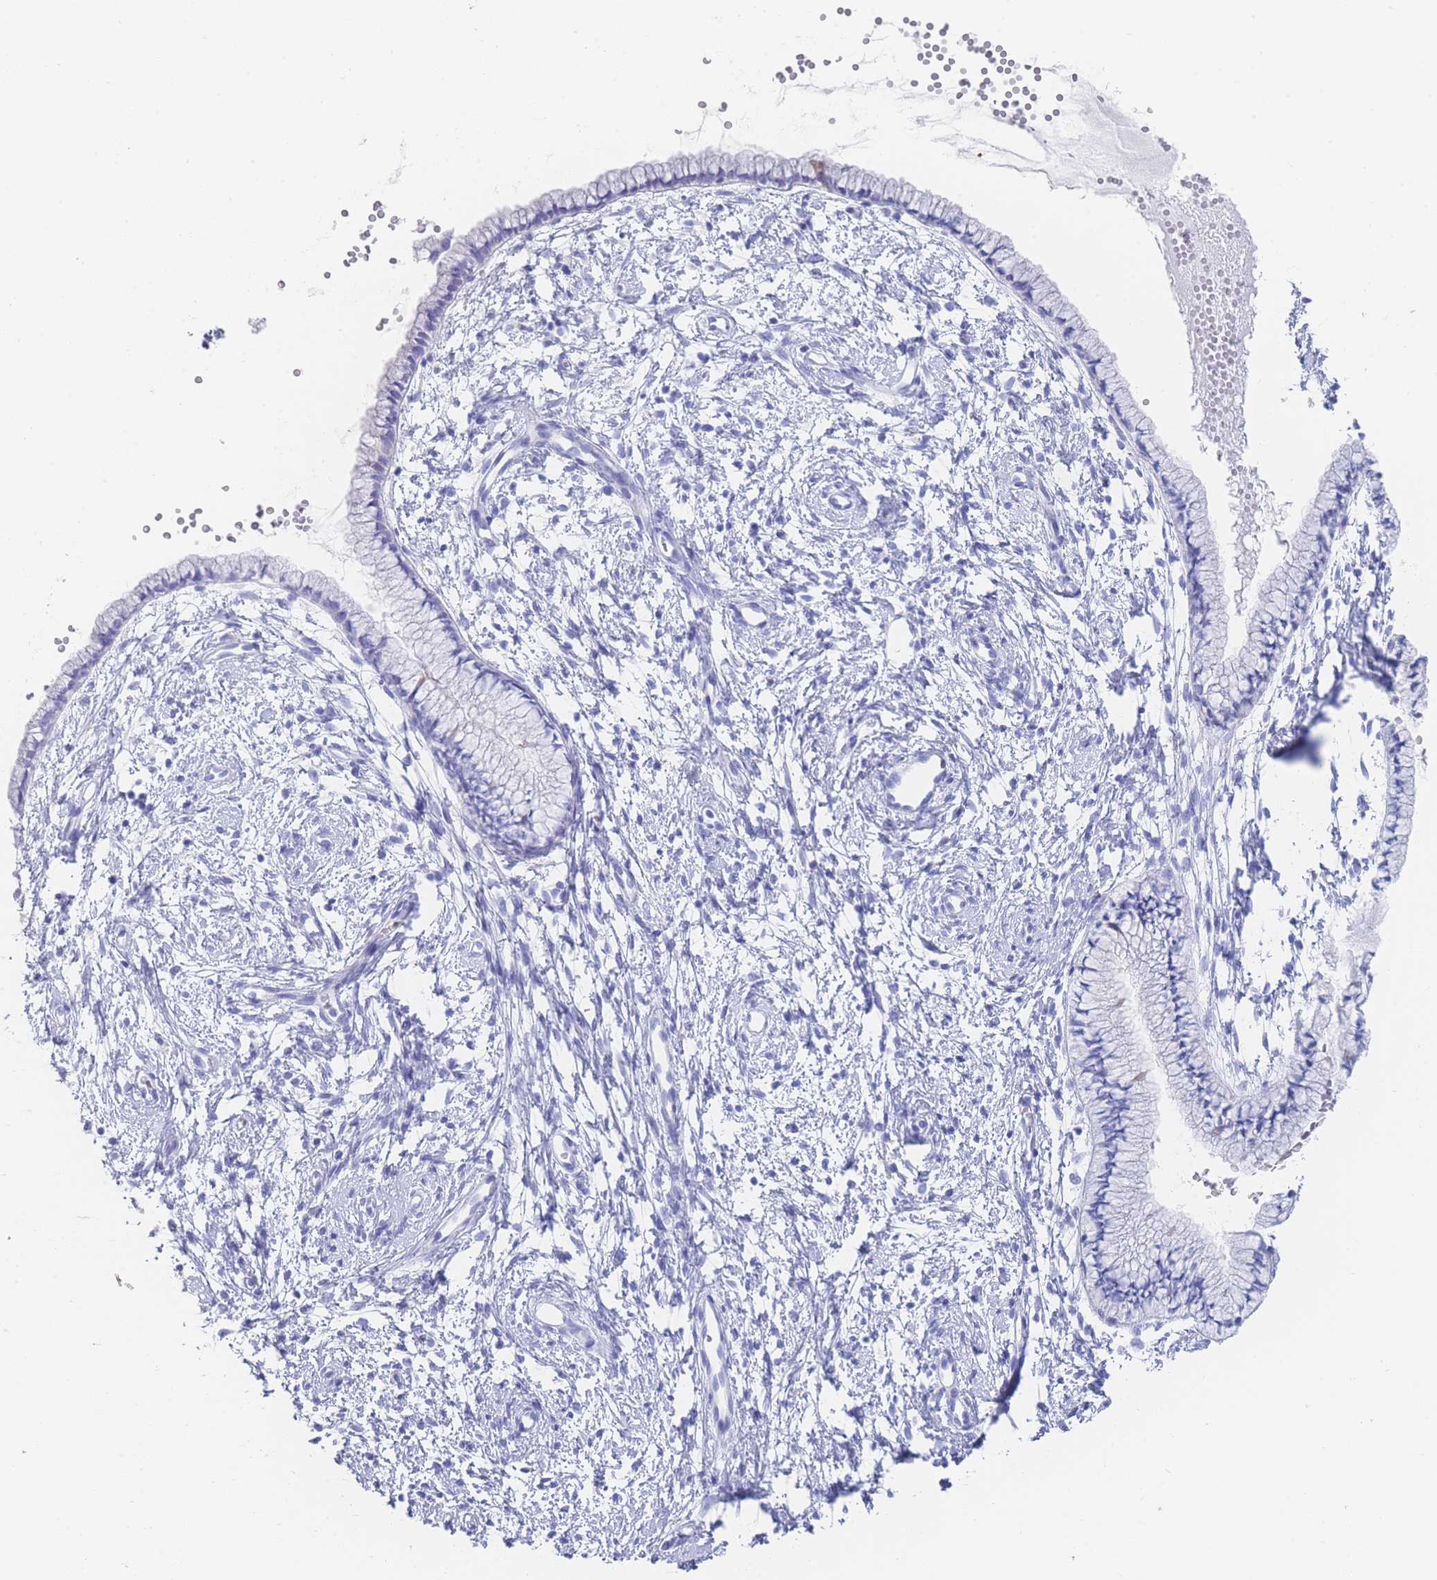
{"staining": {"intensity": "negative", "quantity": "none", "location": "none"}, "tissue": "cervix", "cell_type": "Glandular cells", "image_type": "normal", "snomed": [{"axis": "morphology", "description": "Normal tissue, NOS"}, {"axis": "topography", "description": "Cervix"}], "caption": "High magnification brightfield microscopy of normal cervix stained with DAB (3,3'-diaminobenzidine) (brown) and counterstained with hematoxylin (blue): glandular cells show no significant expression.", "gene": "LRRC37A2", "patient": {"sex": "female", "age": 57}}